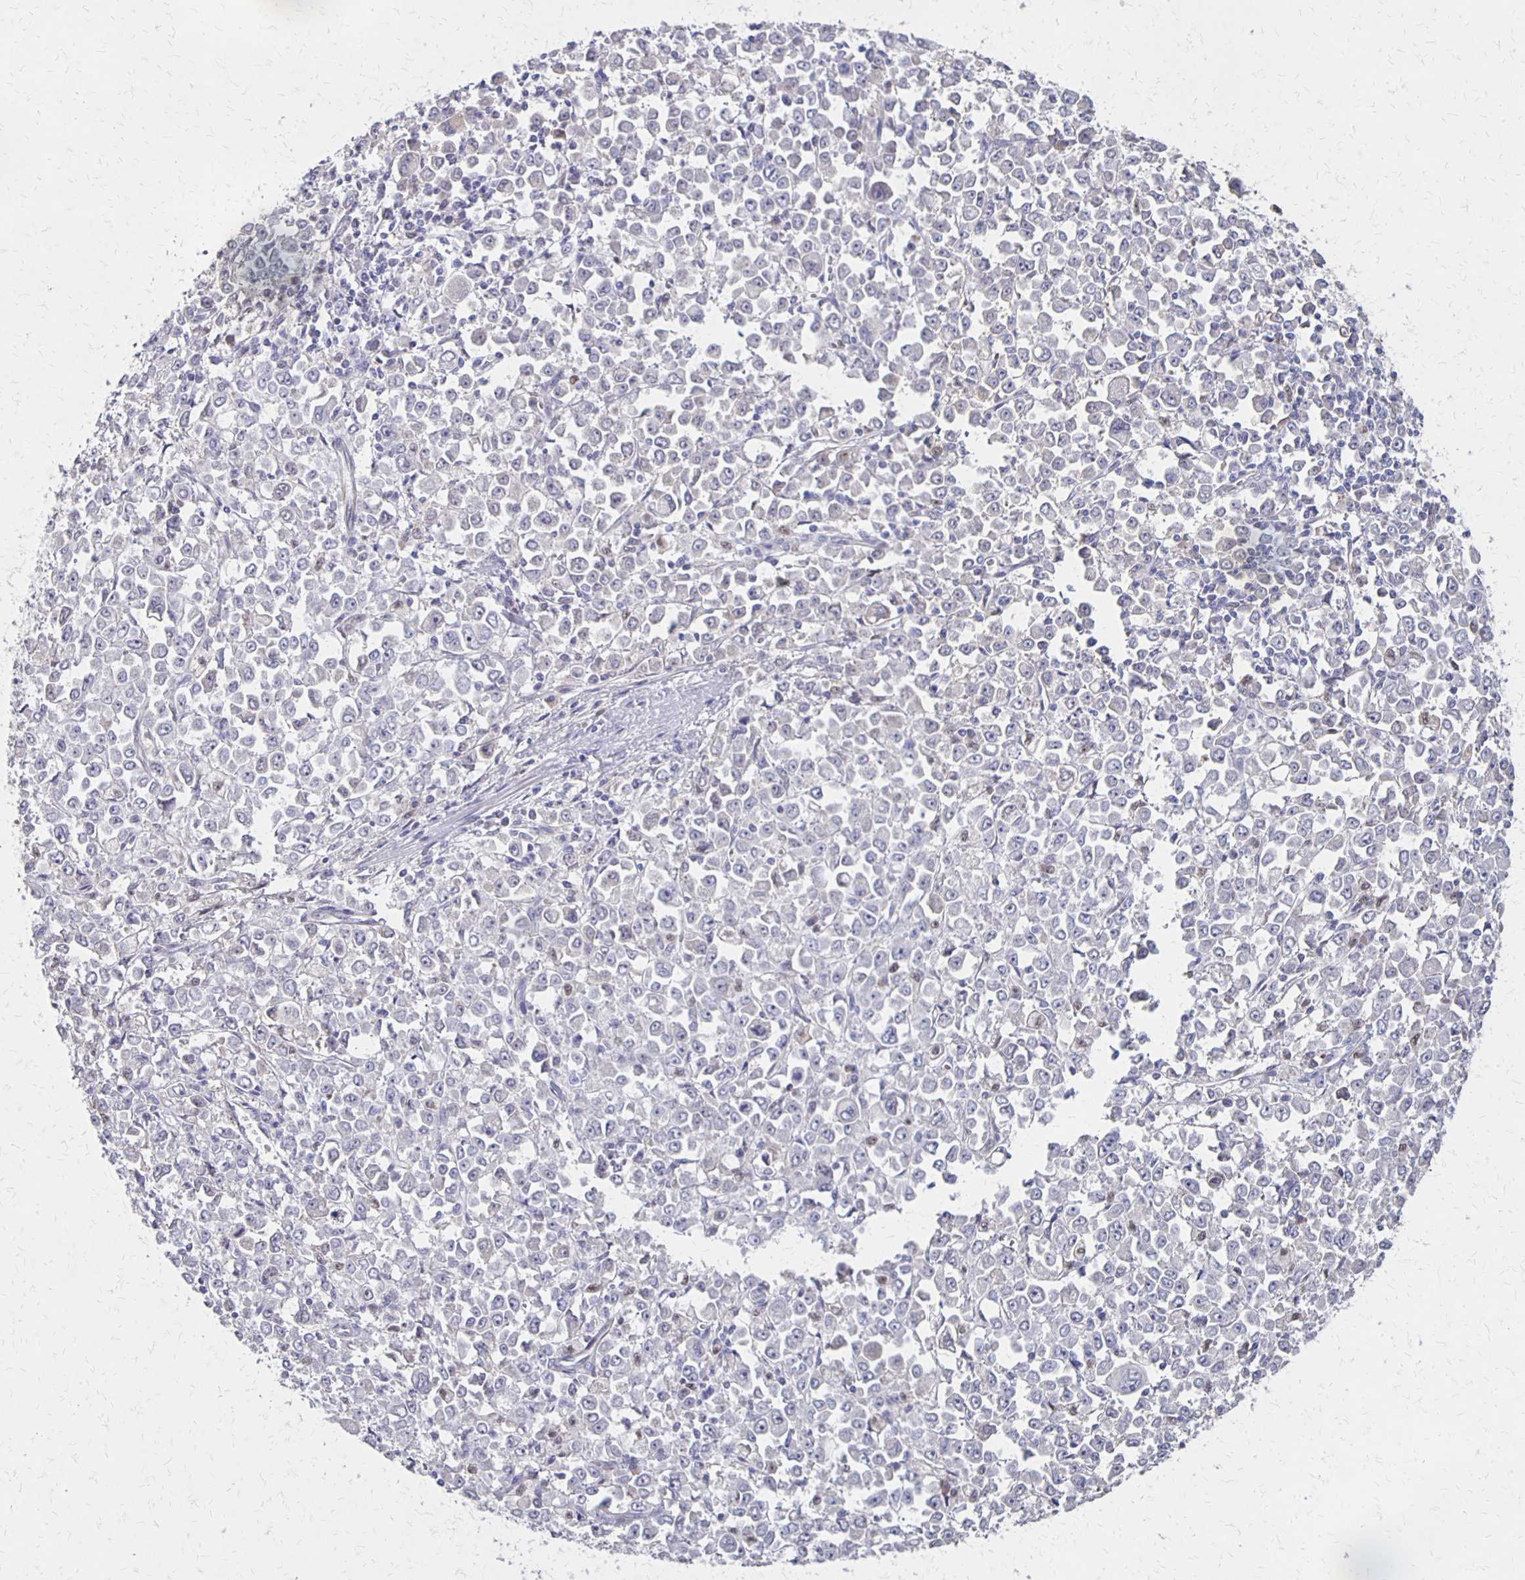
{"staining": {"intensity": "negative", "quantity": "none", "location": "none"}, "tissue": "stomach cancer", "cell_type": "Tumor cells", "image_type": "cancer", "snomed": [{"axis": "morphology", "description": "Adenocarcinoma, NOS"}, {"axis": "topography", "description": "Stomach, upper"}], "caption": "Protein analysis of stomach cancer (adenocarcinoma) exhibits no significant staining in tumor cells.", "gene": "NOG", "patient": {"sex": "male", "age": 70}}